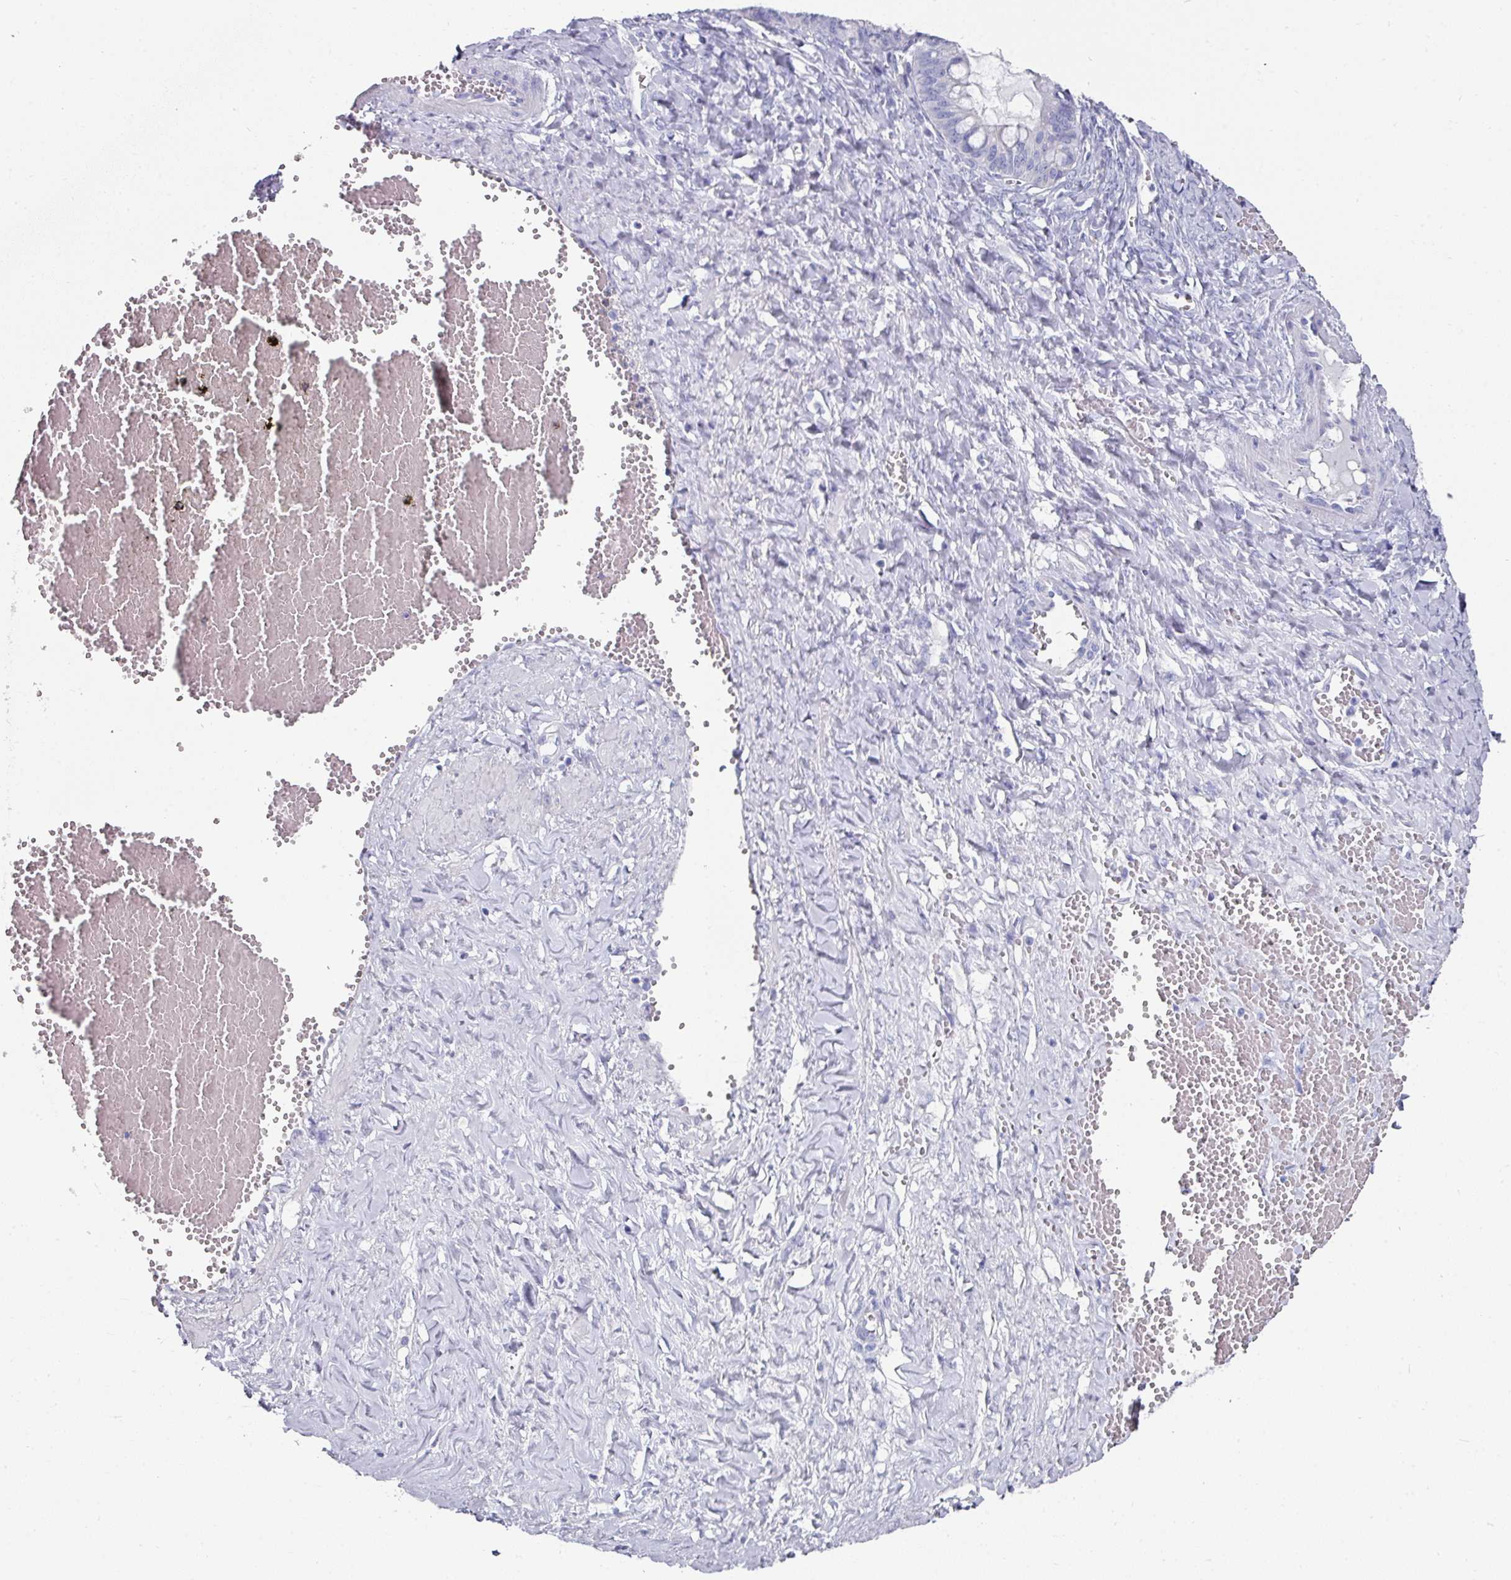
{"staining": {"intensity": "negative", "quantity": "none", "location": "none"}, "tissue": "ovarian cancer", "cell_type": "Tumor cells", "image_type": "cancer", "snomed": [{"axis": "morphology", "description": "Cystadenocarcinoma, mucinous, NOS"}, {"axis": "topography", "description": "Ovary"}], "caption": "A high-resolution photomicrograph shows immunohistochemistry (IHC) staining of mucinous cystadenocarcinoma (ovarian), which demonstrates no significant positivity in tumor cells. Brightfield microscopy of IHC stained with DAB (3,3'-diaminobenzidine) (brown) and hematoxylin (blue), captured at high magnification.", "gene": "SETBP1", "patient": {"sex": "female", "age": 73}}